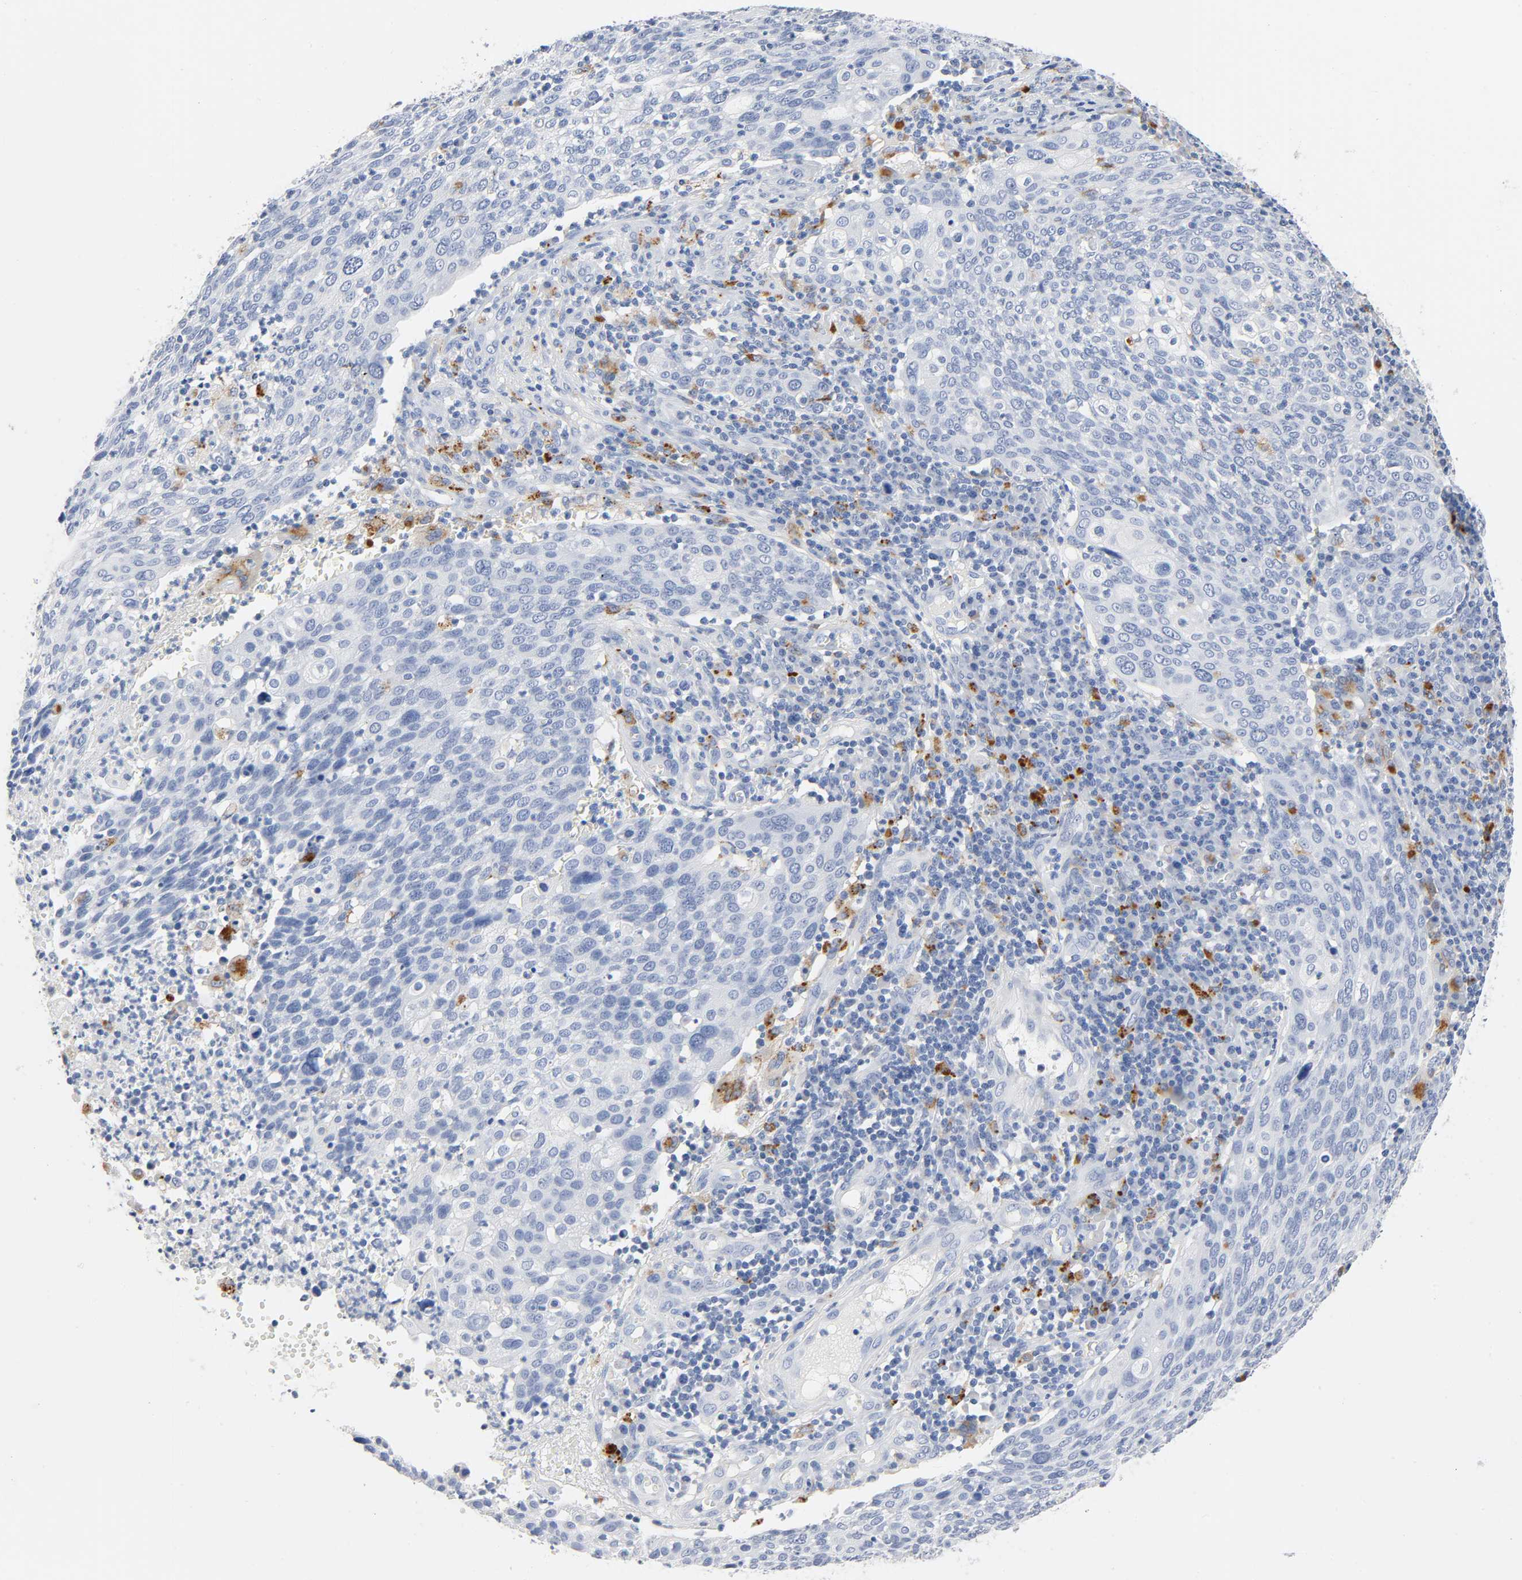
{"staining": {"intensity": "negative", "quantity": "none", "location": "none"}, "tissue": "cervical cancer", "cell_type": "Tumor cells", "image_type": "cancer", "snomed": [{"axis": "morphology", "description": "Squamous cell carcinoma, NOS"}, {"axis": "topography", "description": "Cervix"}], "caption": "IHC photomicrograph of neoplastic tissue: human cervical squamous cell carcinoma stained with DAB (3,3'-diaminobenzidine) exhibits no significant protein staining in tumor cells.", "gene": "PLP1", "patient": {"sex": "female", "age": 40}}